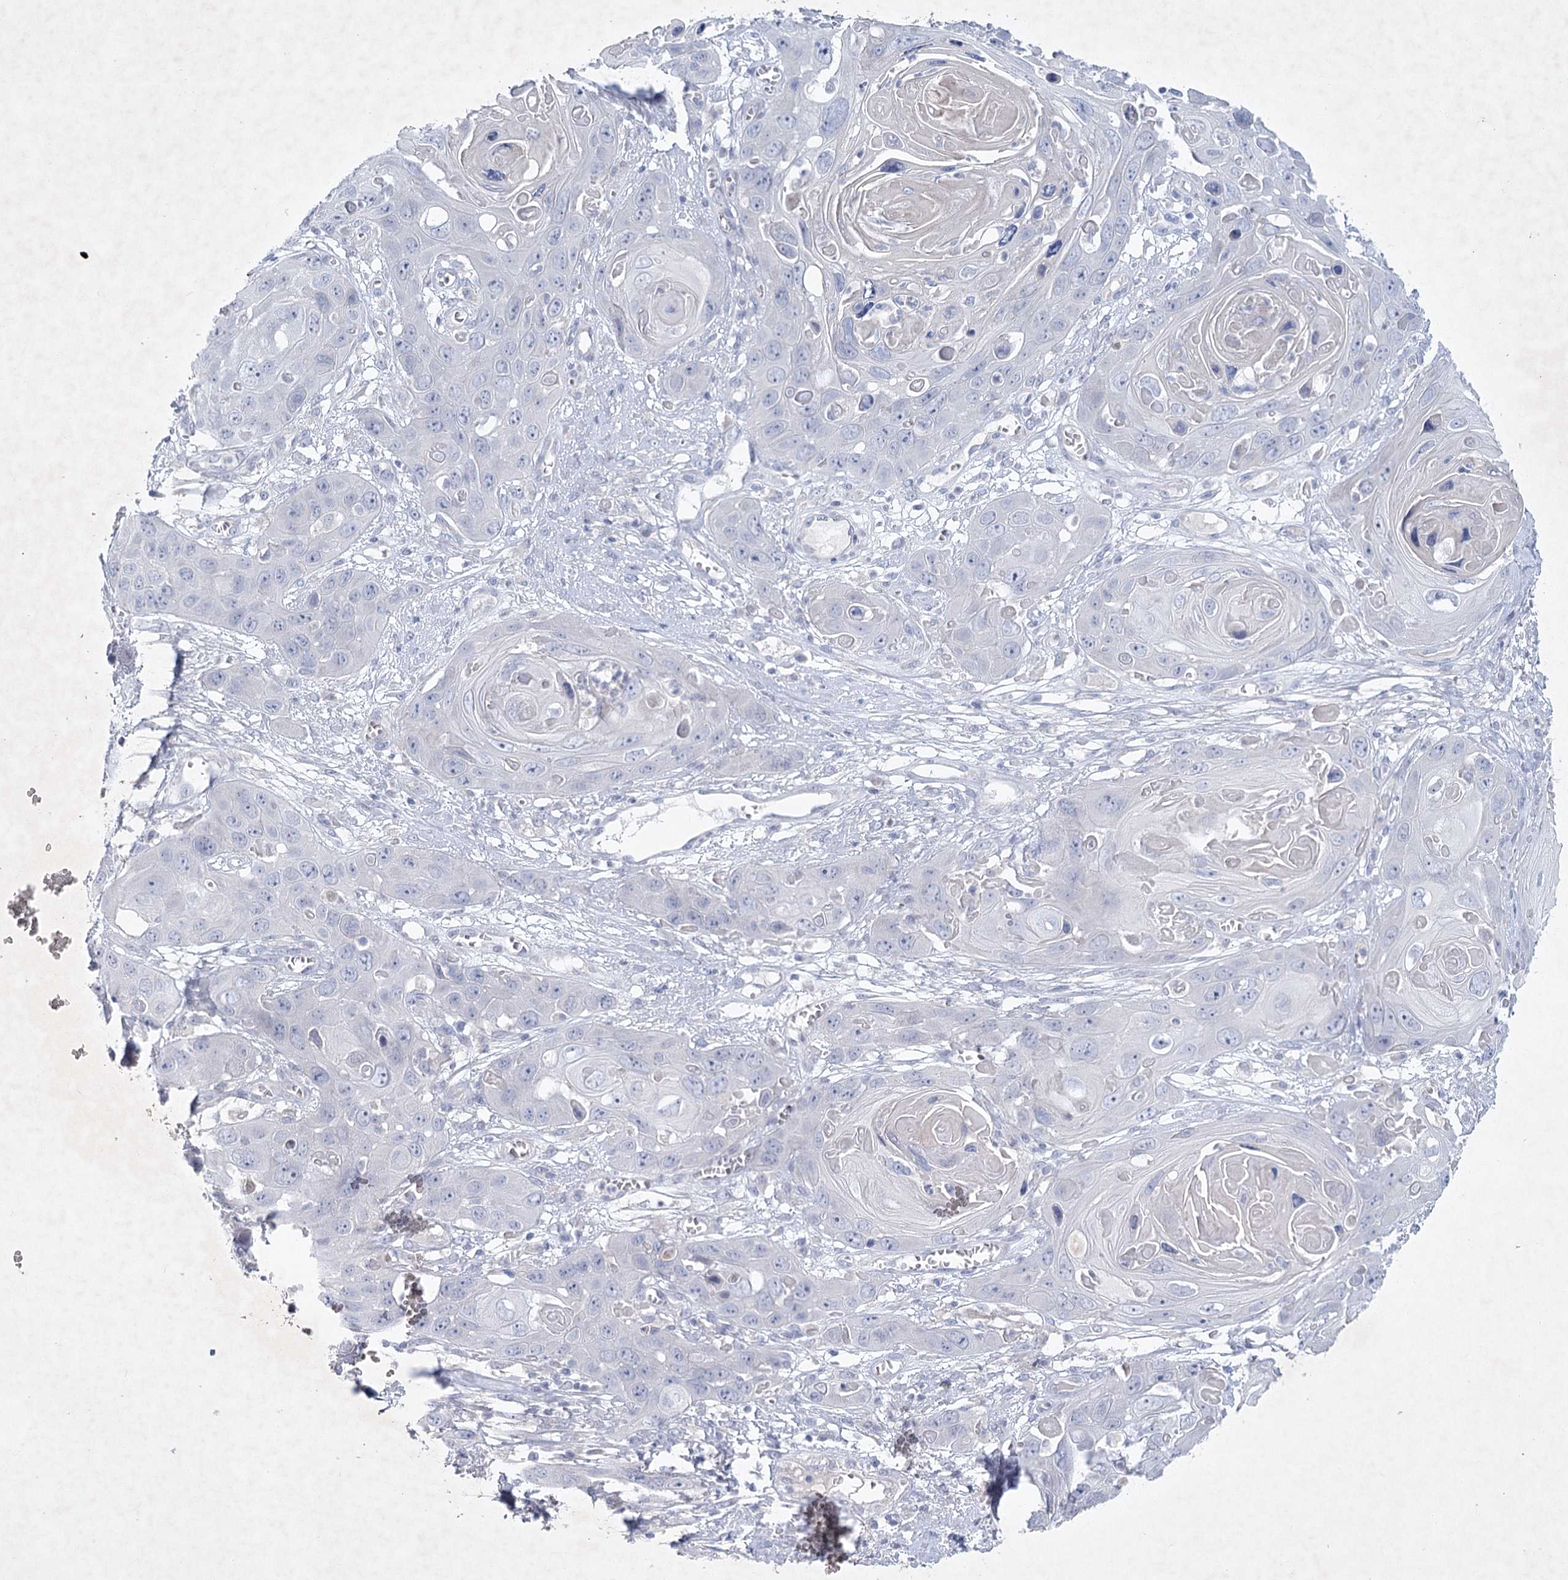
{"staining": {"intensity": "negative", "quantity": "none", "location": "none"}, "tissue": "skin cancer", "cell_type": "Tumor cells", "image_type": "cancer", "snomed": [{"axis": "morphology", "description": "Squamous cell carcinoma, NOS"}, {"axis": "topography", "description": "Skin"}], "caption": "This photomicrograph is of skin cancer (squamous cell carcinoma) stained with IHC to label a protein in brown with the nuclei are counter-stained blue. There is no expression in tumor cells.", "gene": "MAP3K13", "patient": {"sex": "male", "age": 55}}